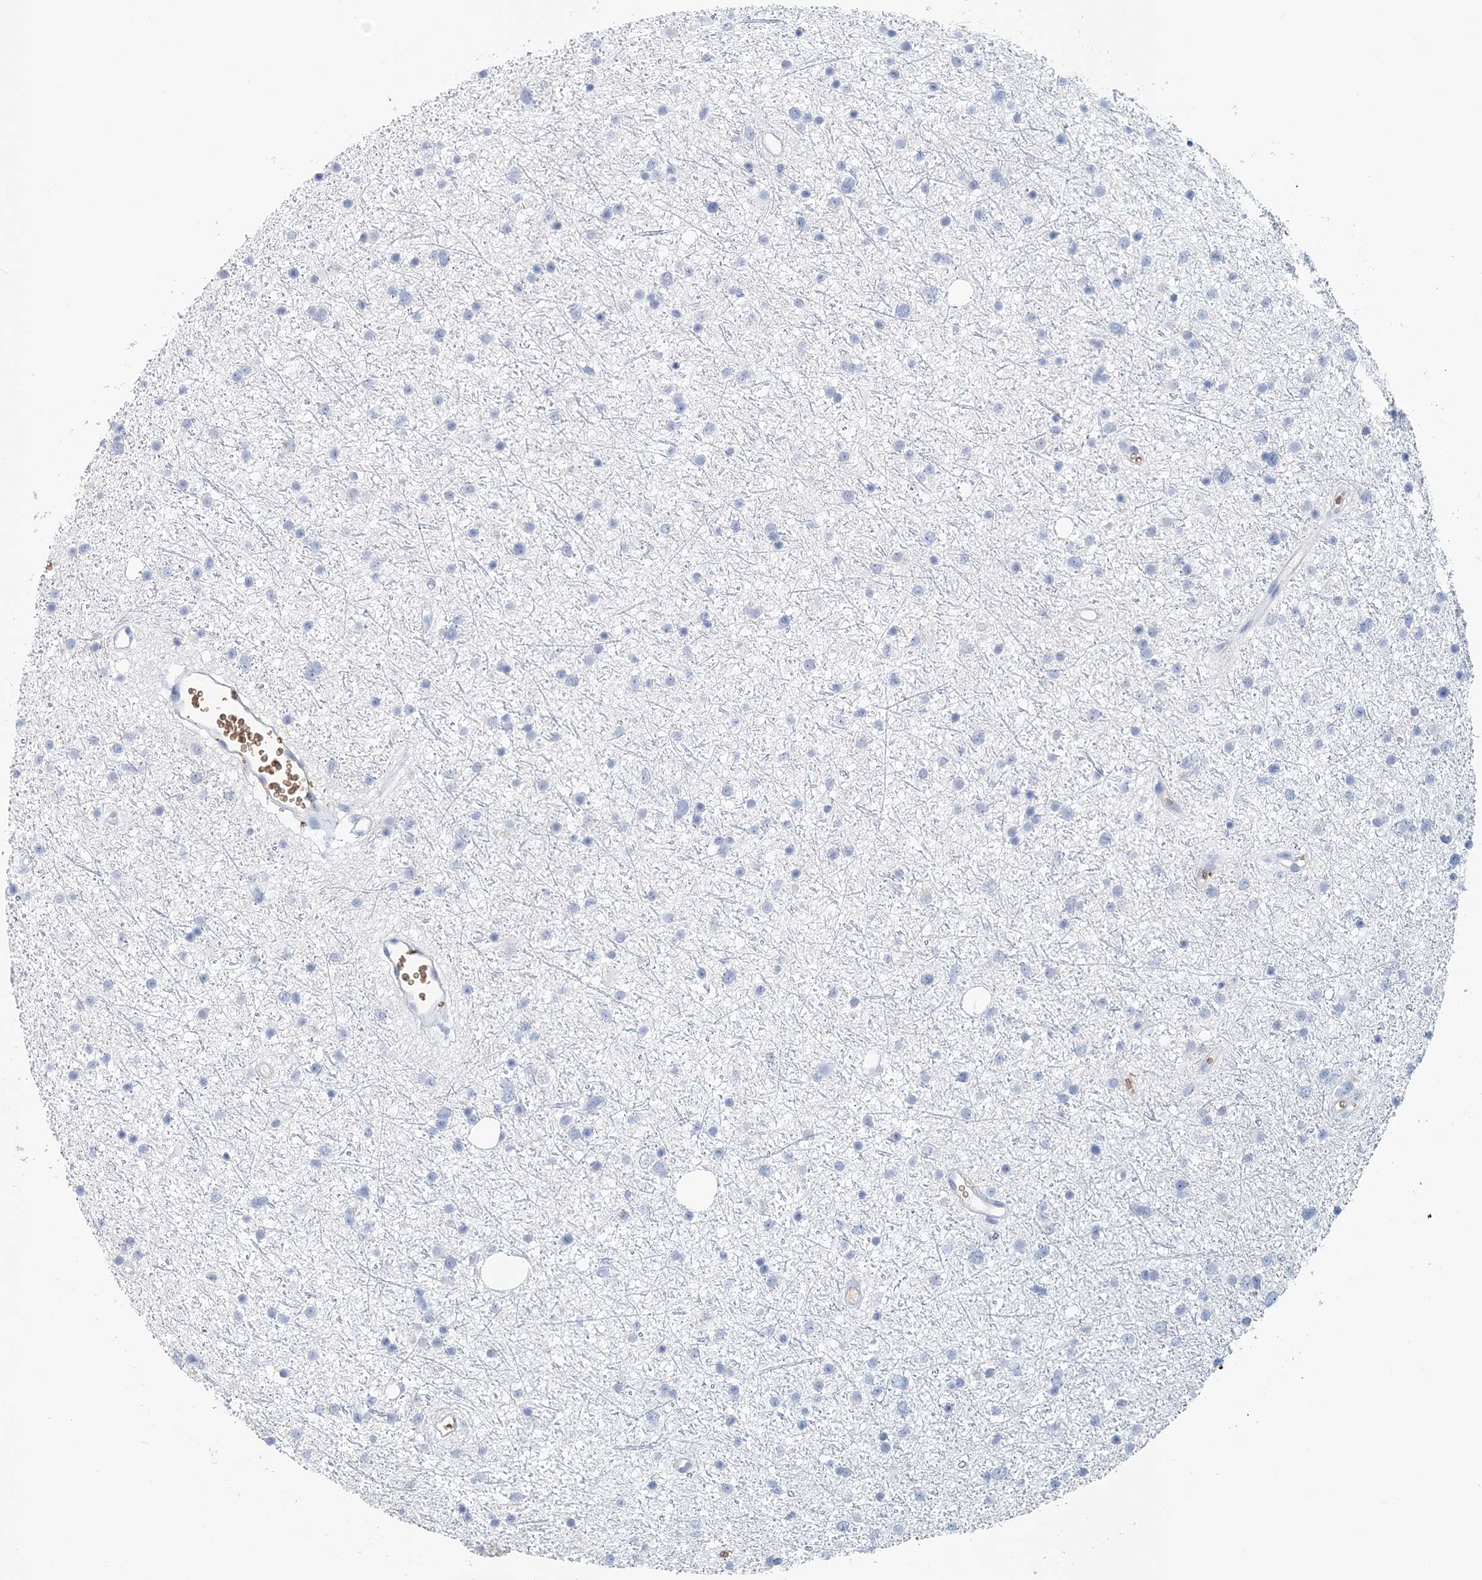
{"staining": {"intensity": "negative", "quantity": "none", "location": "none"}, "tissue": "glioma", "cell_type": "Tumor cells", "image_type": "cancer", "snomed": [{"axis": "morphology", "description": "Glioma, malignant, Low grade"}, {"axis": "topography", "description": "Cerebral cortex"}], "caption": "Immunohistochemical staining of human low-grade glioma (malignant) shows no significant staining in tumor cells. Nuclei are stained in blue.", "gene": "HBD", "patient": {"sex": "female", "age": 39}}